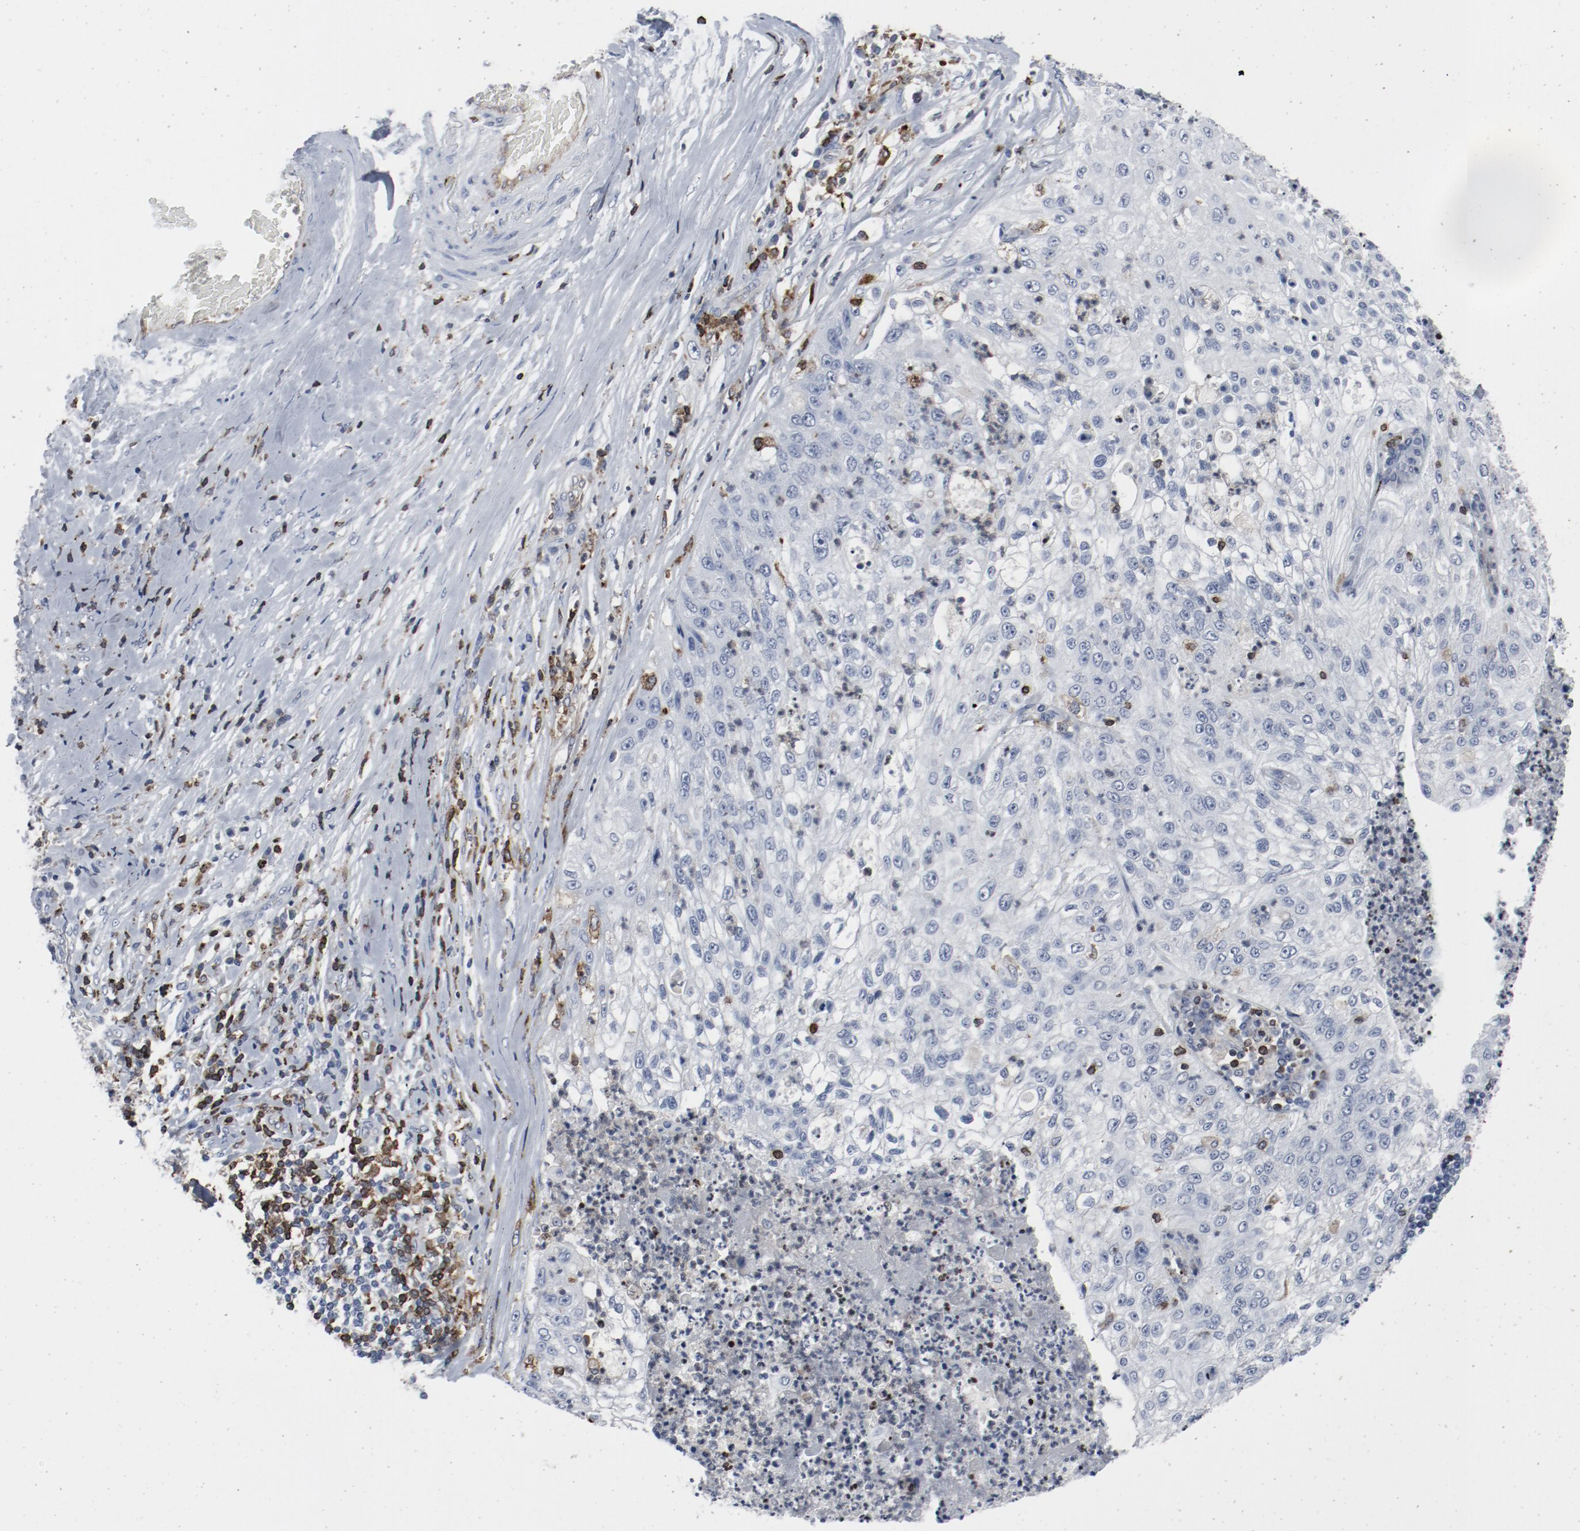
{"staining": {"intensity": "negative", "quantity": "none", "location": "none"}, "tissue": "lung cancer", "cell_type": "Tumor cells", "image_type": "cancer", "snomed": [{"axis": "morphology", "description": "Inflammation, NOS"}, {"axis": "morphology", "description": "Squamous cell carcinoma, NOS"}, {"axis": "topography", "description": "Lymph node"}, {"axis": "topography", "description": "Soft tissue"}, {"axis": "topography", "description": "Lung"}], "caption": "DAB immunohistochemical staining of lung squamous cell carcinoma demonstrates no significant expression in tumor cells. The staining was performed using DAB to visualize the protein expression in brown, while the nuclei were stained in blue with hematoxylin (Magnification: 20x).", "gene": "LCP2", "patient": {"sex": "male", "age": 66}}